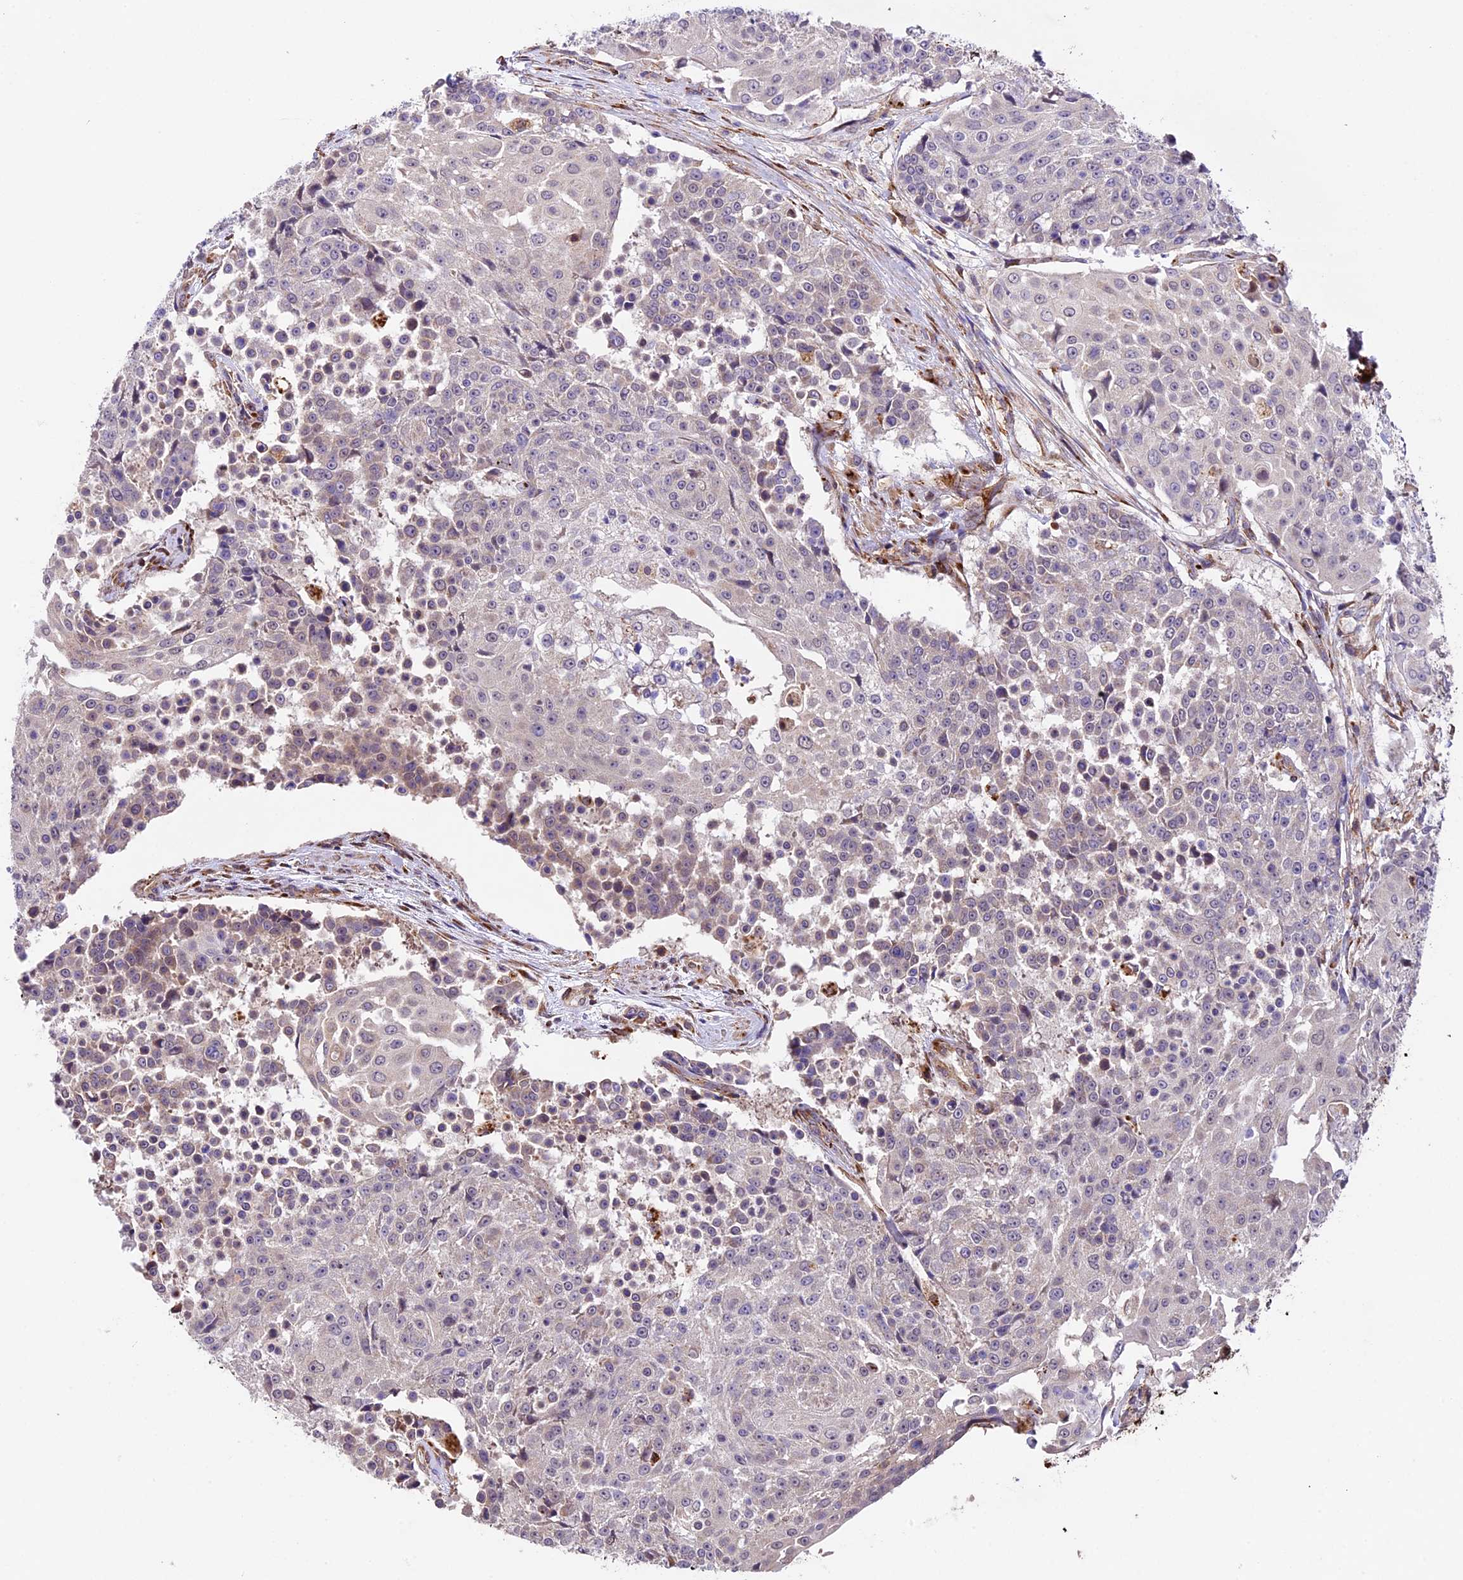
{"staining": {"intensity": "negative", "quantity": "none", "location": "none"}, "tissue": "urothelial cancer", "cell_type": "Tumor cells", "image_type": "cancer", "snomed": [{"axis": "morphology", "description": "Urothelial carcinoma, High grade"}, {"axis": "topography", "description": "Urinary bladder"}], "caption": "This is an IHC micrograph of human urothelial cancer. There is no staining in tumor cells.", "gene": "LSM7", "patient": {"sex": "female", "age": 63}}